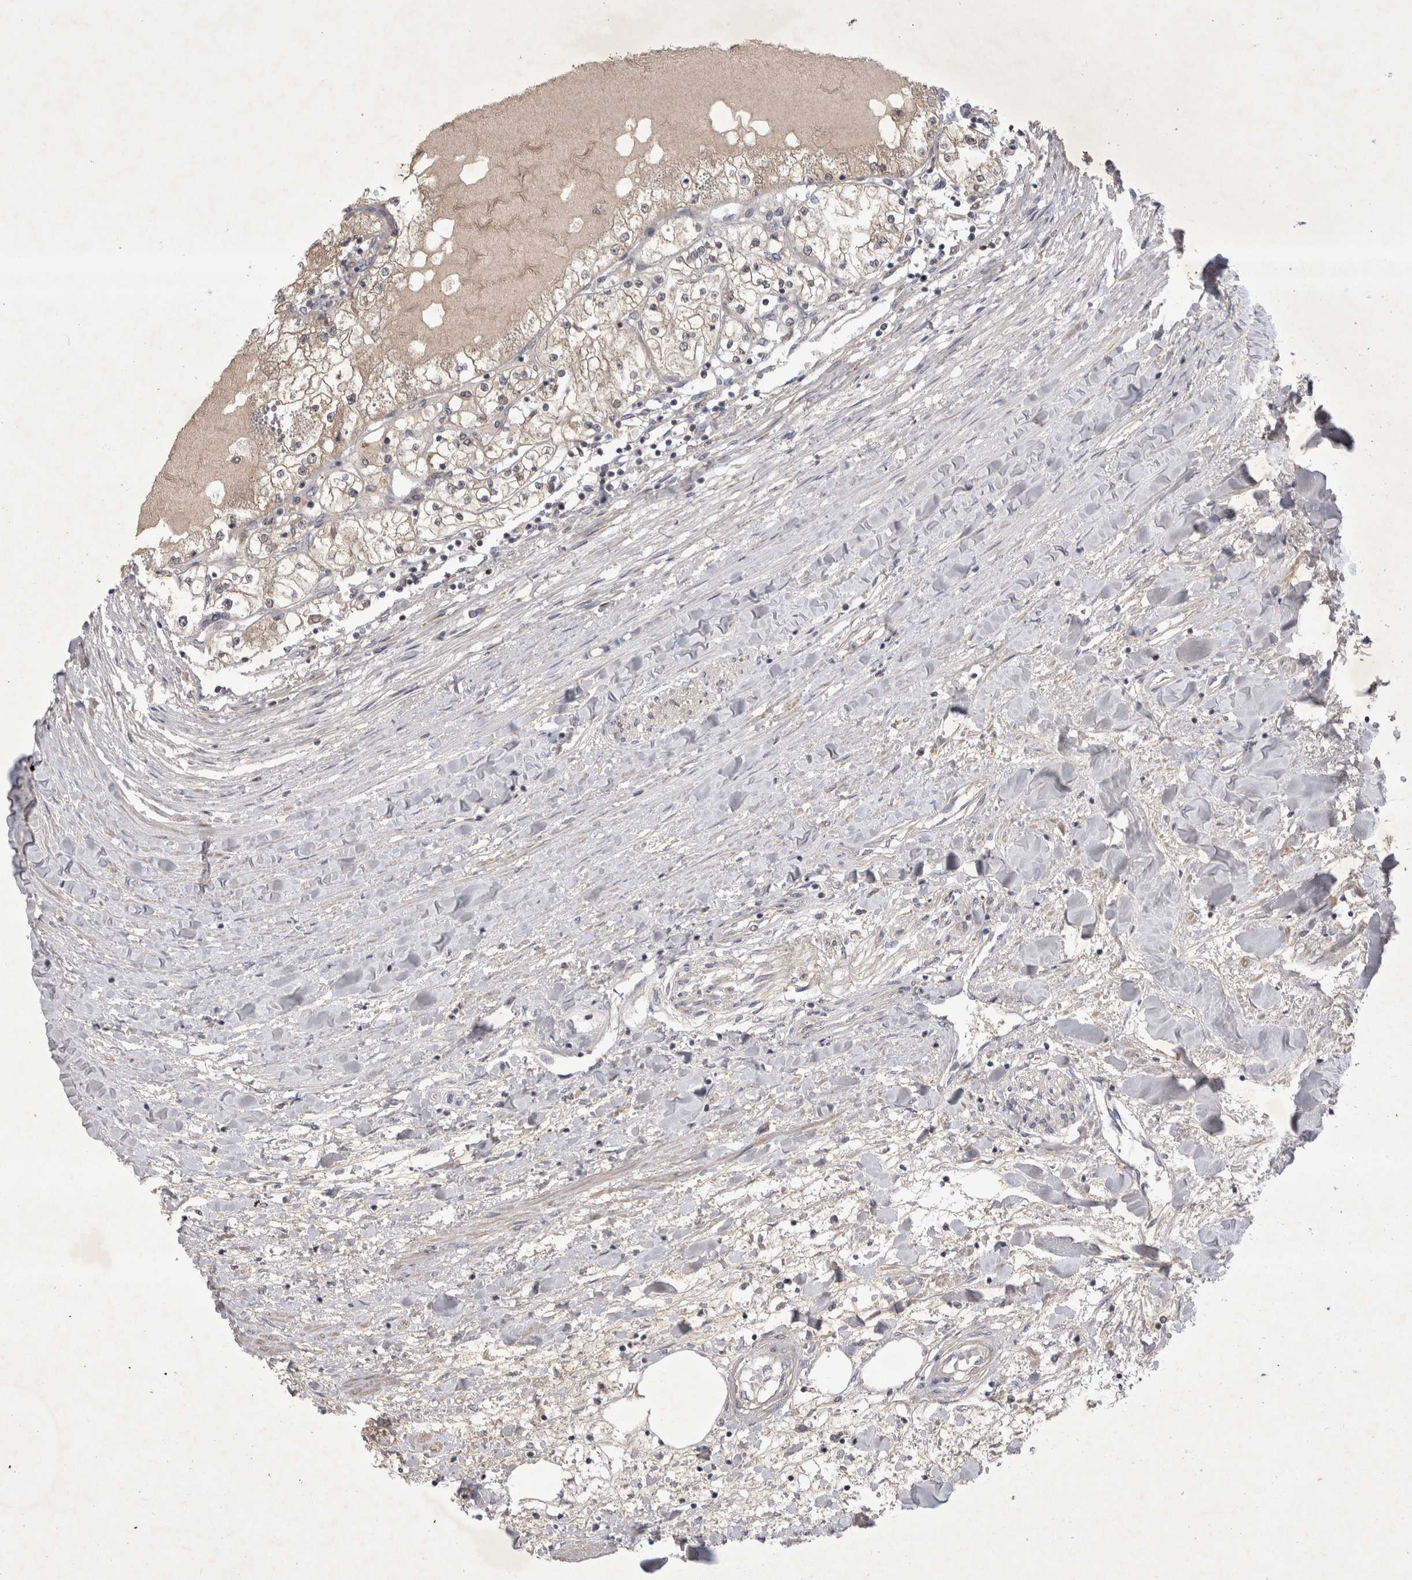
{"staining": {"intensity": "weak", "quantity": "25%-75%", "location": "cytoplasmic/membranous"}, "tissue": "renal cancer", "cell_type": "Tumor cells", "image_type": "cancer", "snomed": [{"axis": "morphology", "description": "Adenocarcinoma, NOS"}, {"axis": "topography", "description": "Kidney"}], "caption": "About 25%-75% of tumor cells in adenocarcinoma (renal) display weak cytoplasmic/membranous protein positivity as visualized by brown immunohistochemical staining.", "gene": "SRD5A3", "patient": {"sex": "male", "age": 68}}